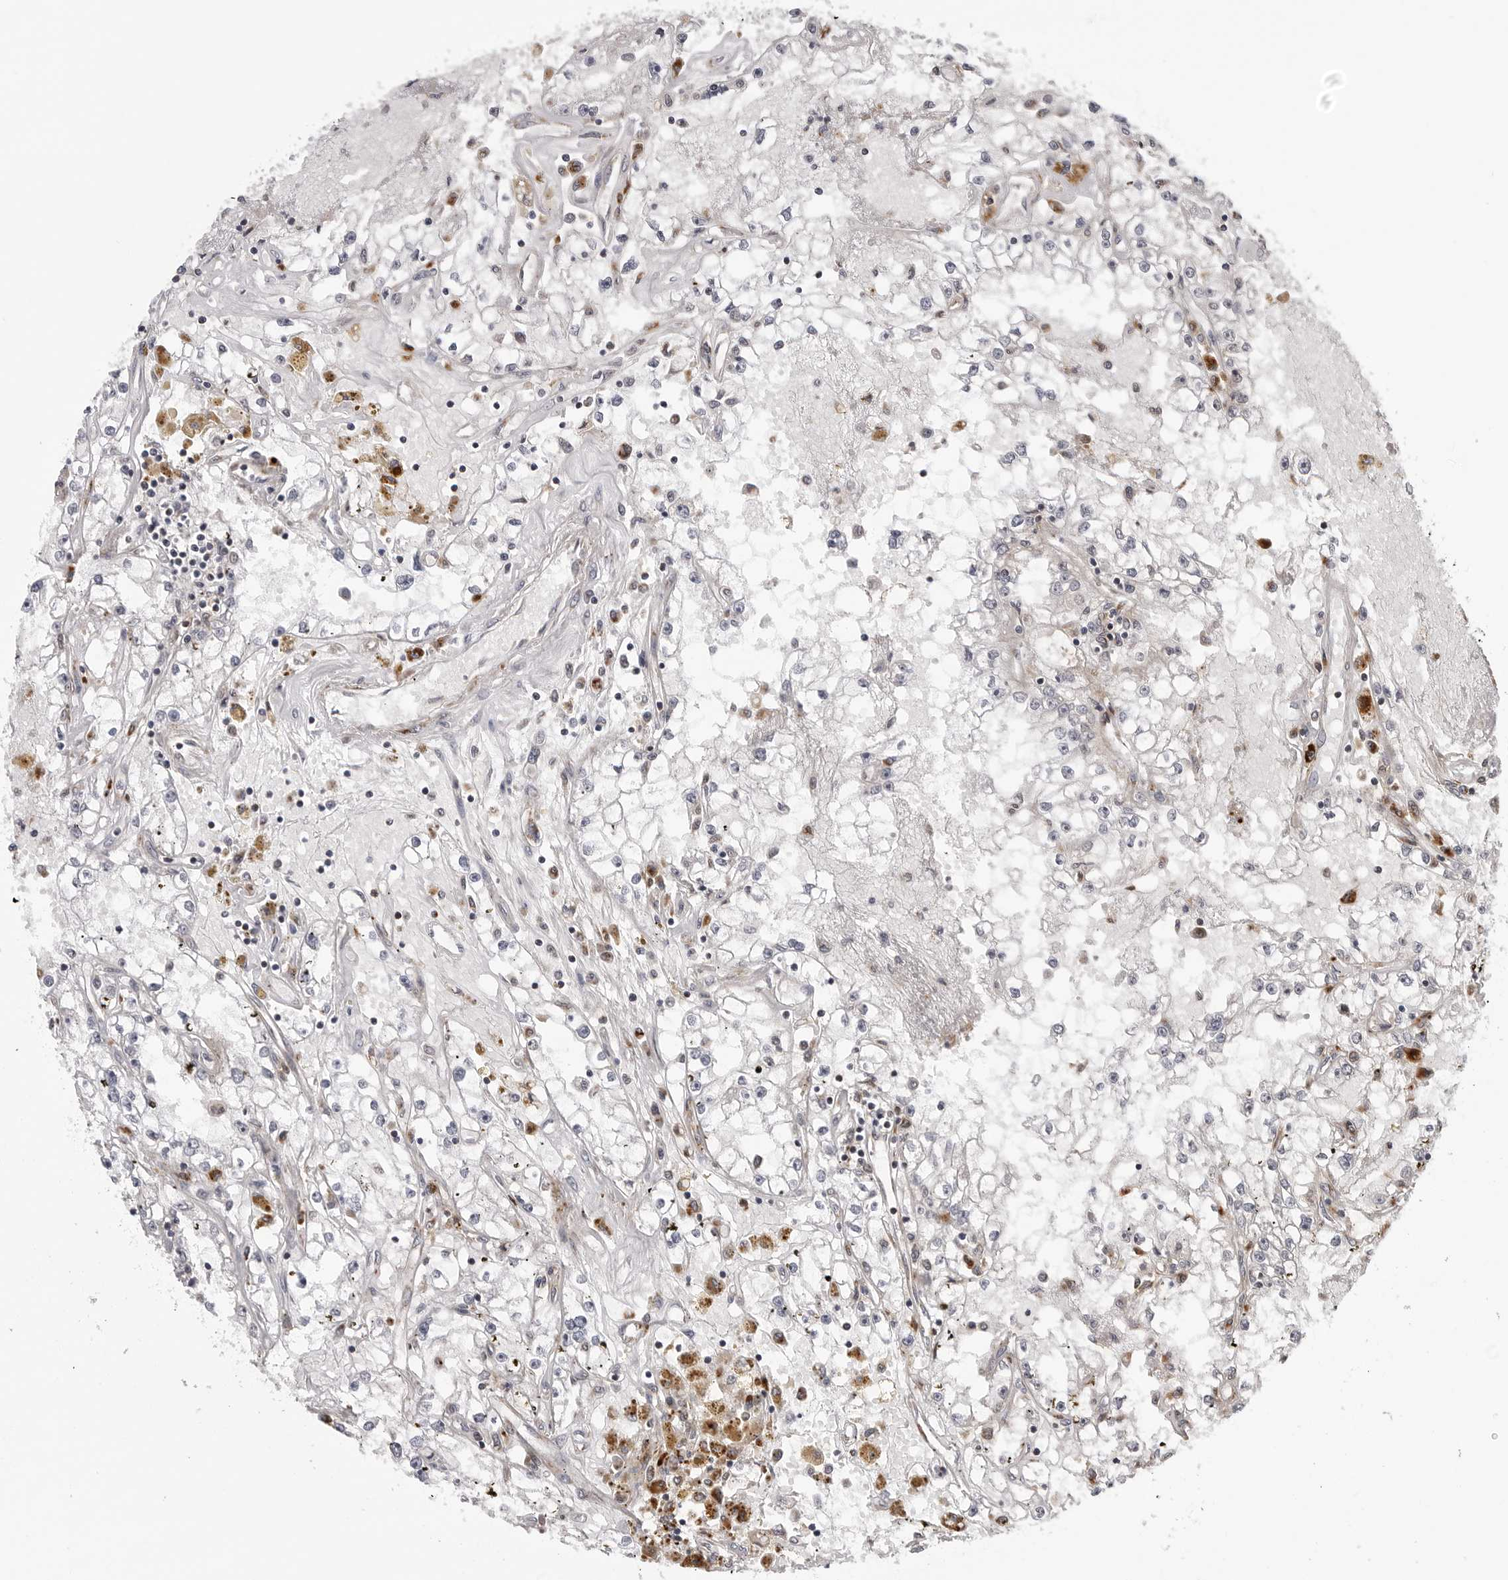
{"staining": {"intensity": "negative", "quantity": "none", "location": "none"}, "tissue": "renal cancer", "cell_type": "Tumor cells", "image_type": "cancer", "snomed": [{"axis": "morphology", "description": "Adenocarcinoma, NOS"}, {"axis": "topography", "description": "Kidney"}], "caption": "DAB (3,3'-diaminobenzidine) immunohistochemical staining of renal adenocarcinoma demonstrates no significant staining in tumor cells.", "gene": "CDK20", "patient": {"sex": "male", "age": 56}}